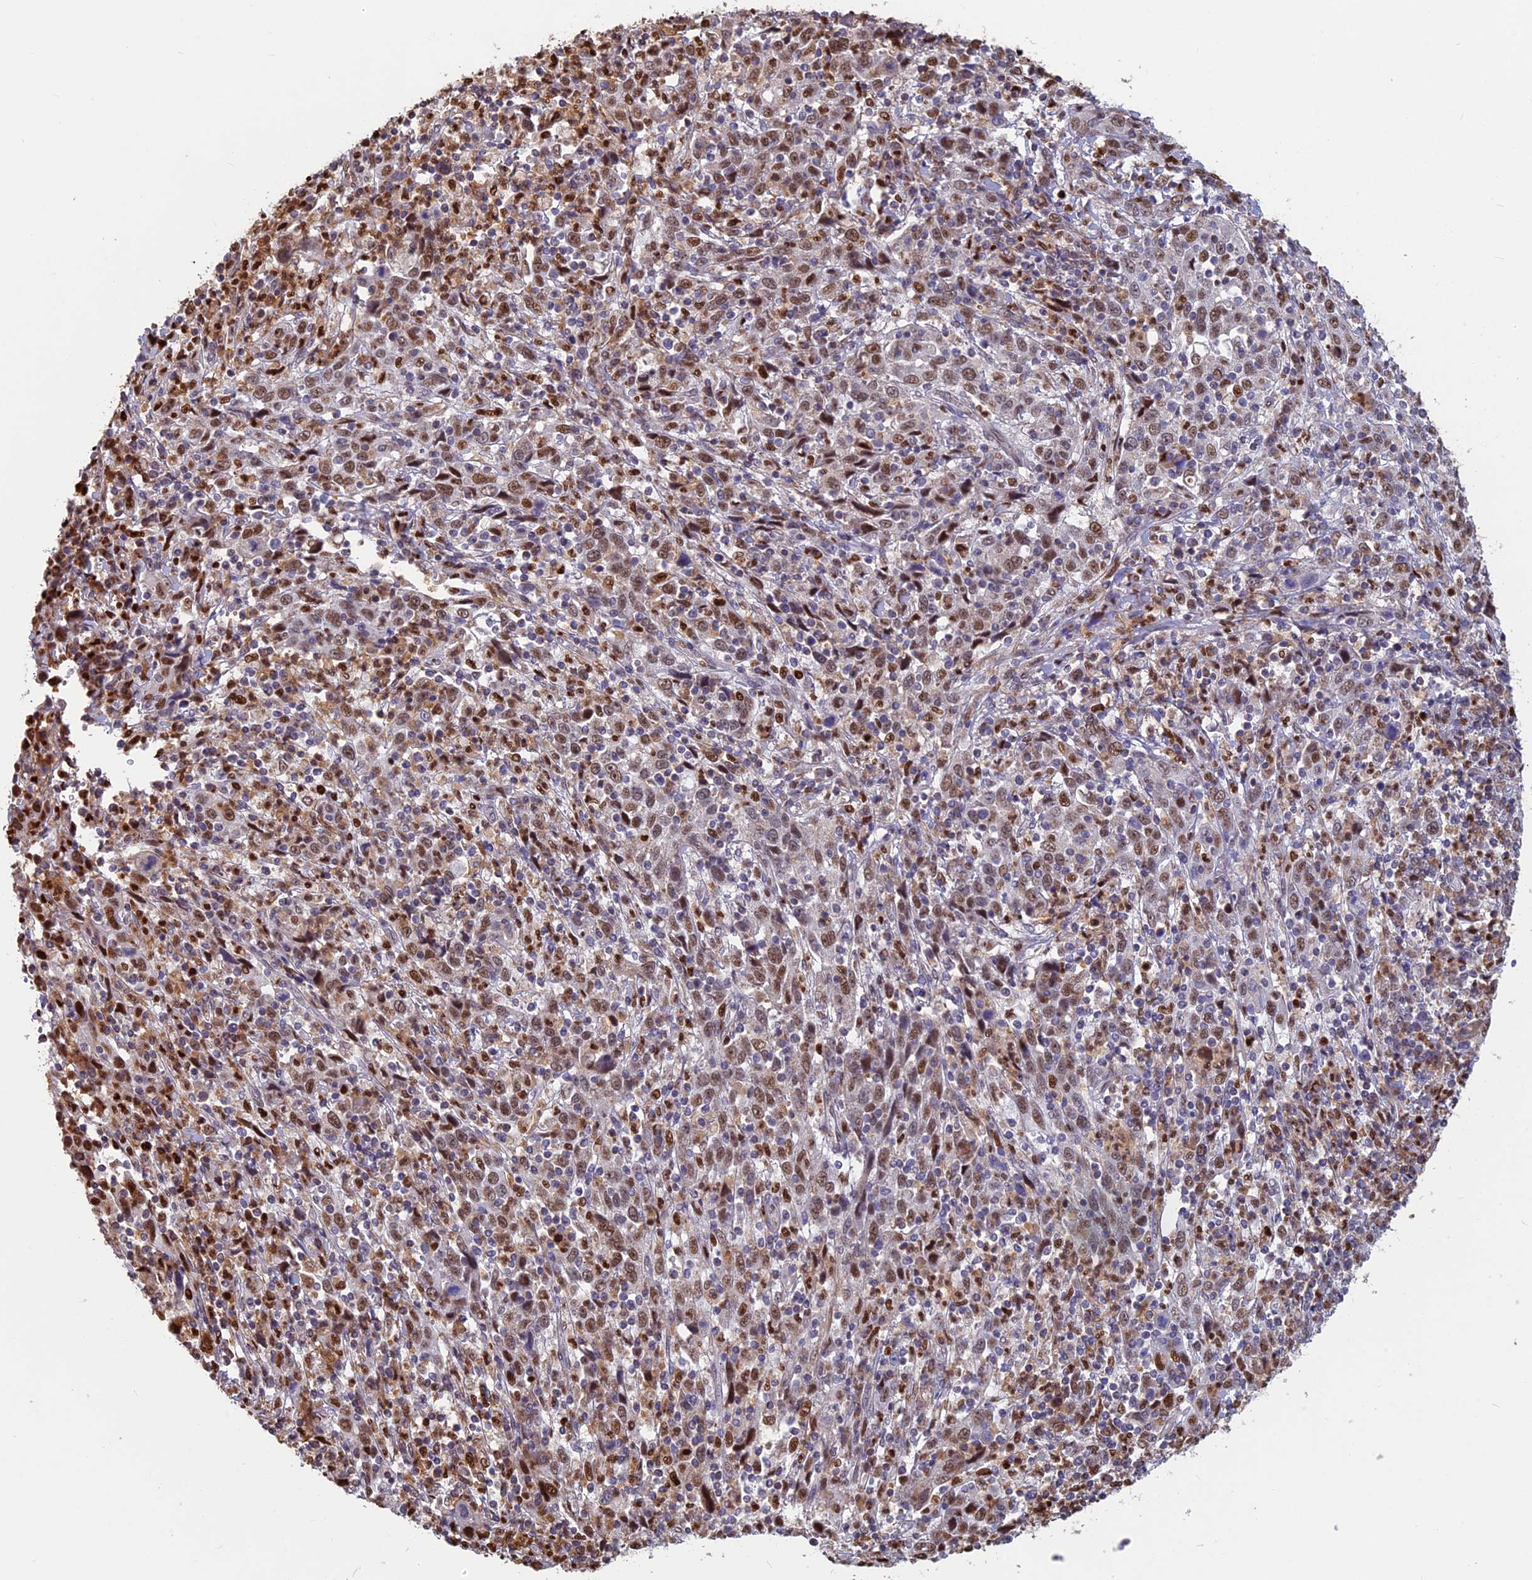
{"staining": {"intensity": "moderate", "quantity": ">75%", "location": "nuclear"}, "tissue": "cervical cancer", "cell_type": "Tumor cells", "image_type": "cancer", "snomed": [{"axis": "morphology", "description": "Squamous cell carcinoma, NOS"}, {"axis": "topography", "description": "Cervix"}], "caption": "Cervical cancer (squamous cell carcinoma) was stained to show a protein in brown. There is medium levels of moderate nuclear positivity in about >75% of tumor cells.", "gene": "ACSS1", "patient": {"sex": "female", "age": 46}}